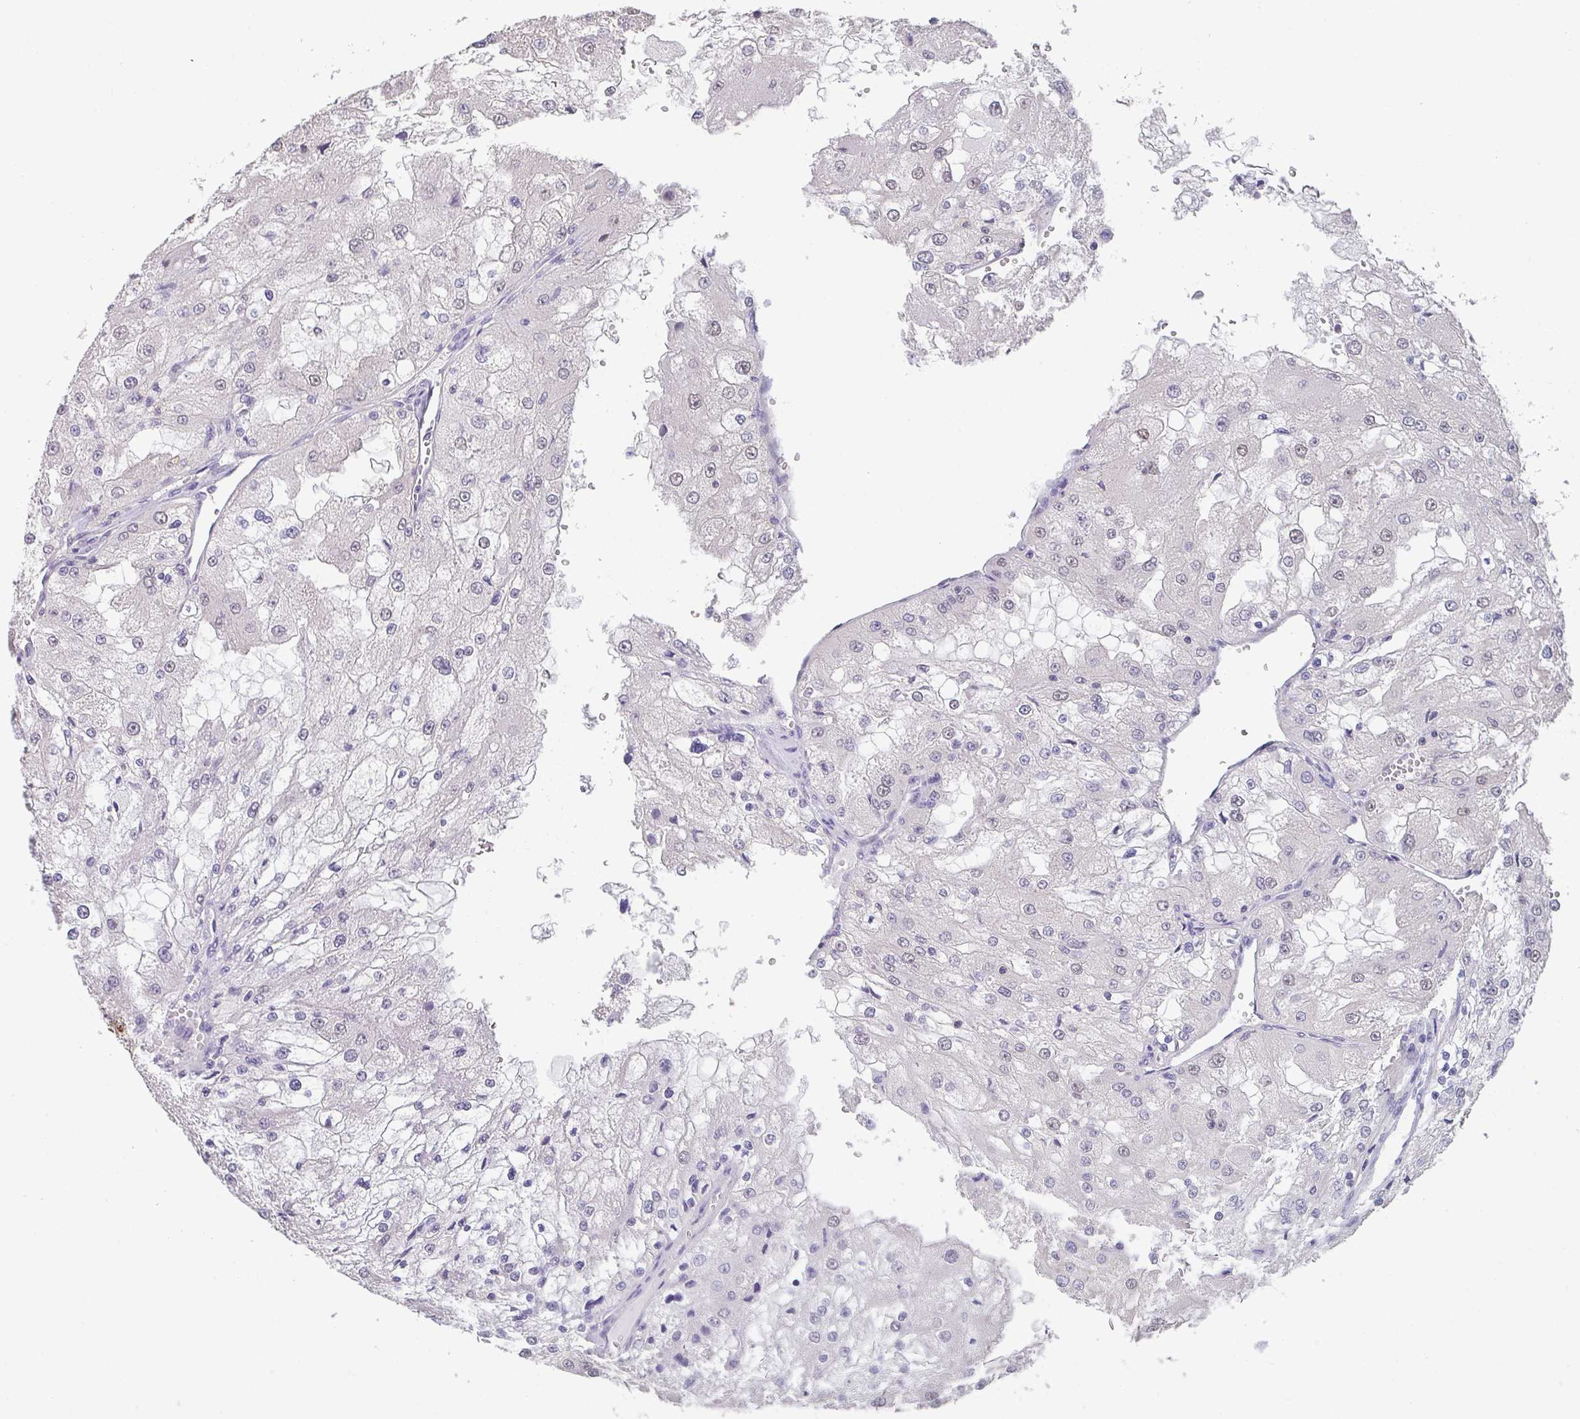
{"staining": {"intensity": "negative", "quantity": "none", "location": "none"}, "tissue": "renal cancer", "cell_type": "Tumor cells", "image_type": "cancer", "snomed": [{"axis": "morphology", "description": "Adenocarcinoma, NOS"}, {"axis": "topography", "description": "Kidney"}], "caption": "There is no significant expression in tumor cells of adenocarcinoma (renal). (Stains: DAB immunohistochemistry (IHC) with hematoxylin counter stain, Microscopy: brightfield microscopy at high magnification).", "gene": "DBN1", "patient": {"sex": "female", "age": 74}}